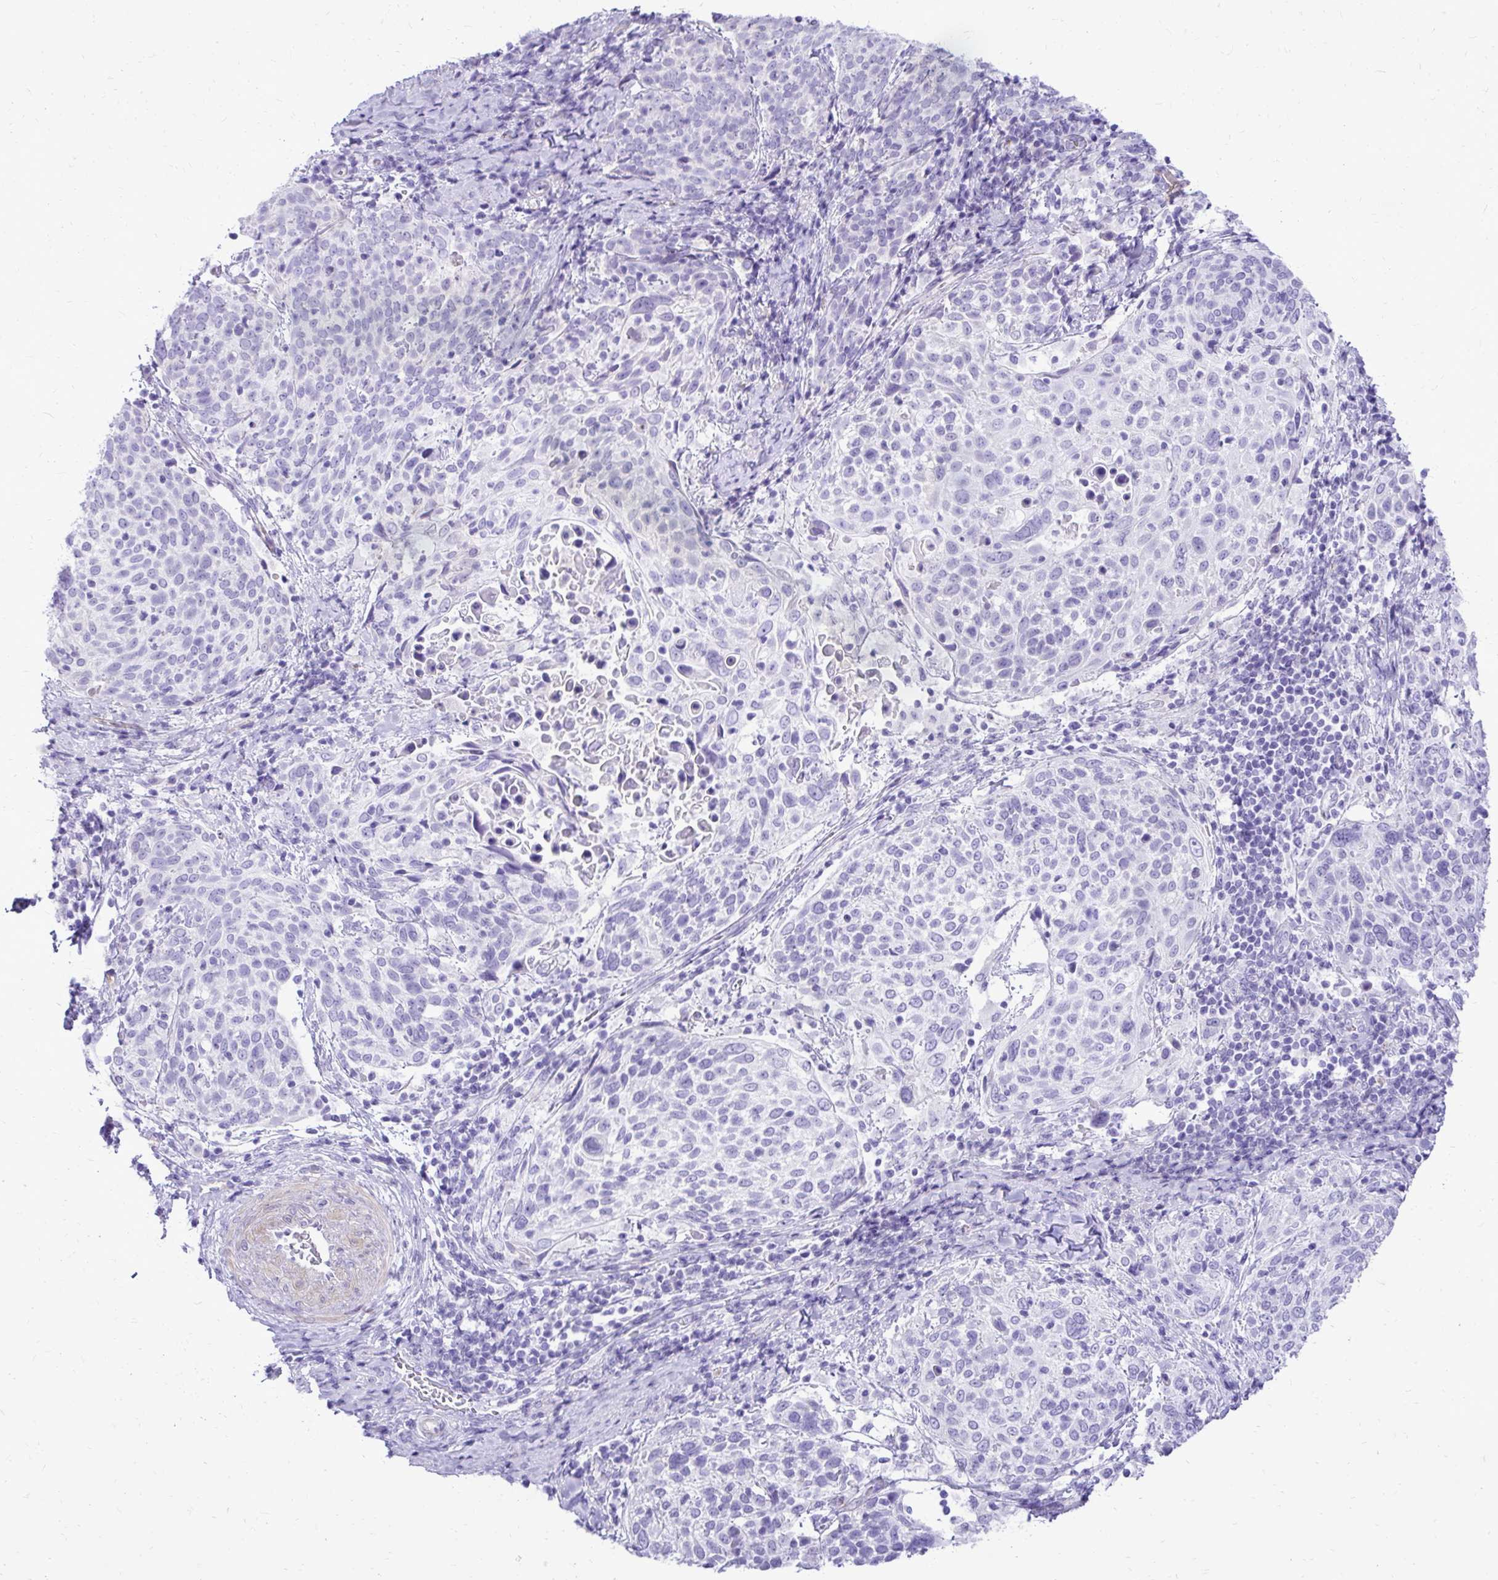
{"staining": {"intensity": "negative", "quantity": "none", "location": "none"}, "tissue": "cervical cancer", "cell_type": "Tumor cells", "image_type": "cancer", "snomed": [{"axis": "morphology", "description": "Squamous cell carcinoma, NOS"}, {"axis": "topography", "description": "Cervix"}], "caption": "Human cervical squamous cell carcinoma stained for a protein using immunohistochemistry reveals no expression in tumor cells.", "gene": "PELI3", "patient": {"sex": "female", "age": 61}}